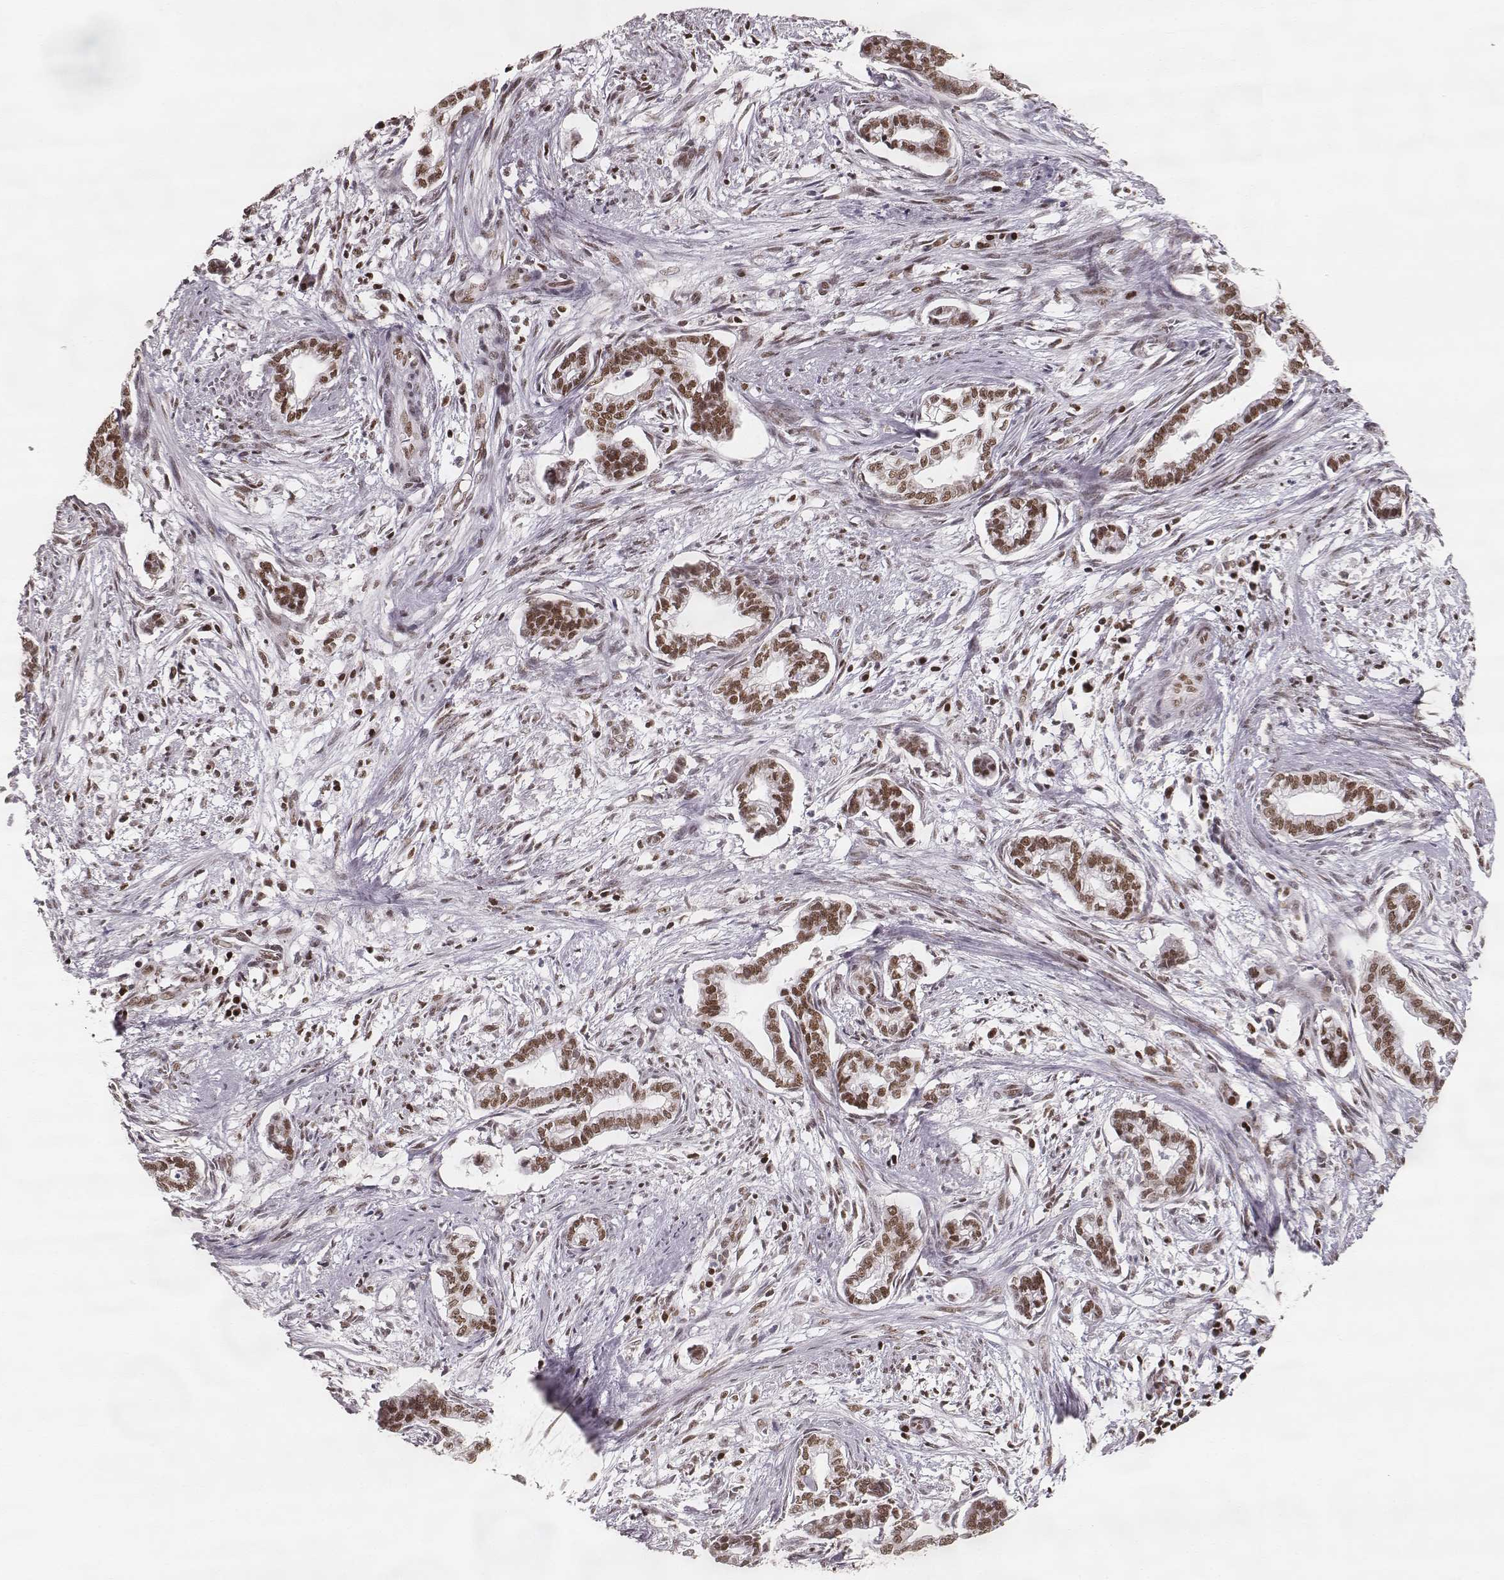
{"staining": {"intensity": "moderate", "quantity": ">75%", "location": "nuclear"}, "tissue": "cervical cancer", "cell_type": "Tumor cells", "image_type": "cancer", "snomed": [{"axis": "morphology", "description": "Adenocarcinoma, NOS"}, {"axis": "topography", "description": "Cervix"}], "caption": "Protein staining of cervical adenocarcinoma tissue exhibits moderate nuclear staining in about >75% of tumor cells.", "gene": "PARP1", "patient": {"sex": "female", "age": 62}}